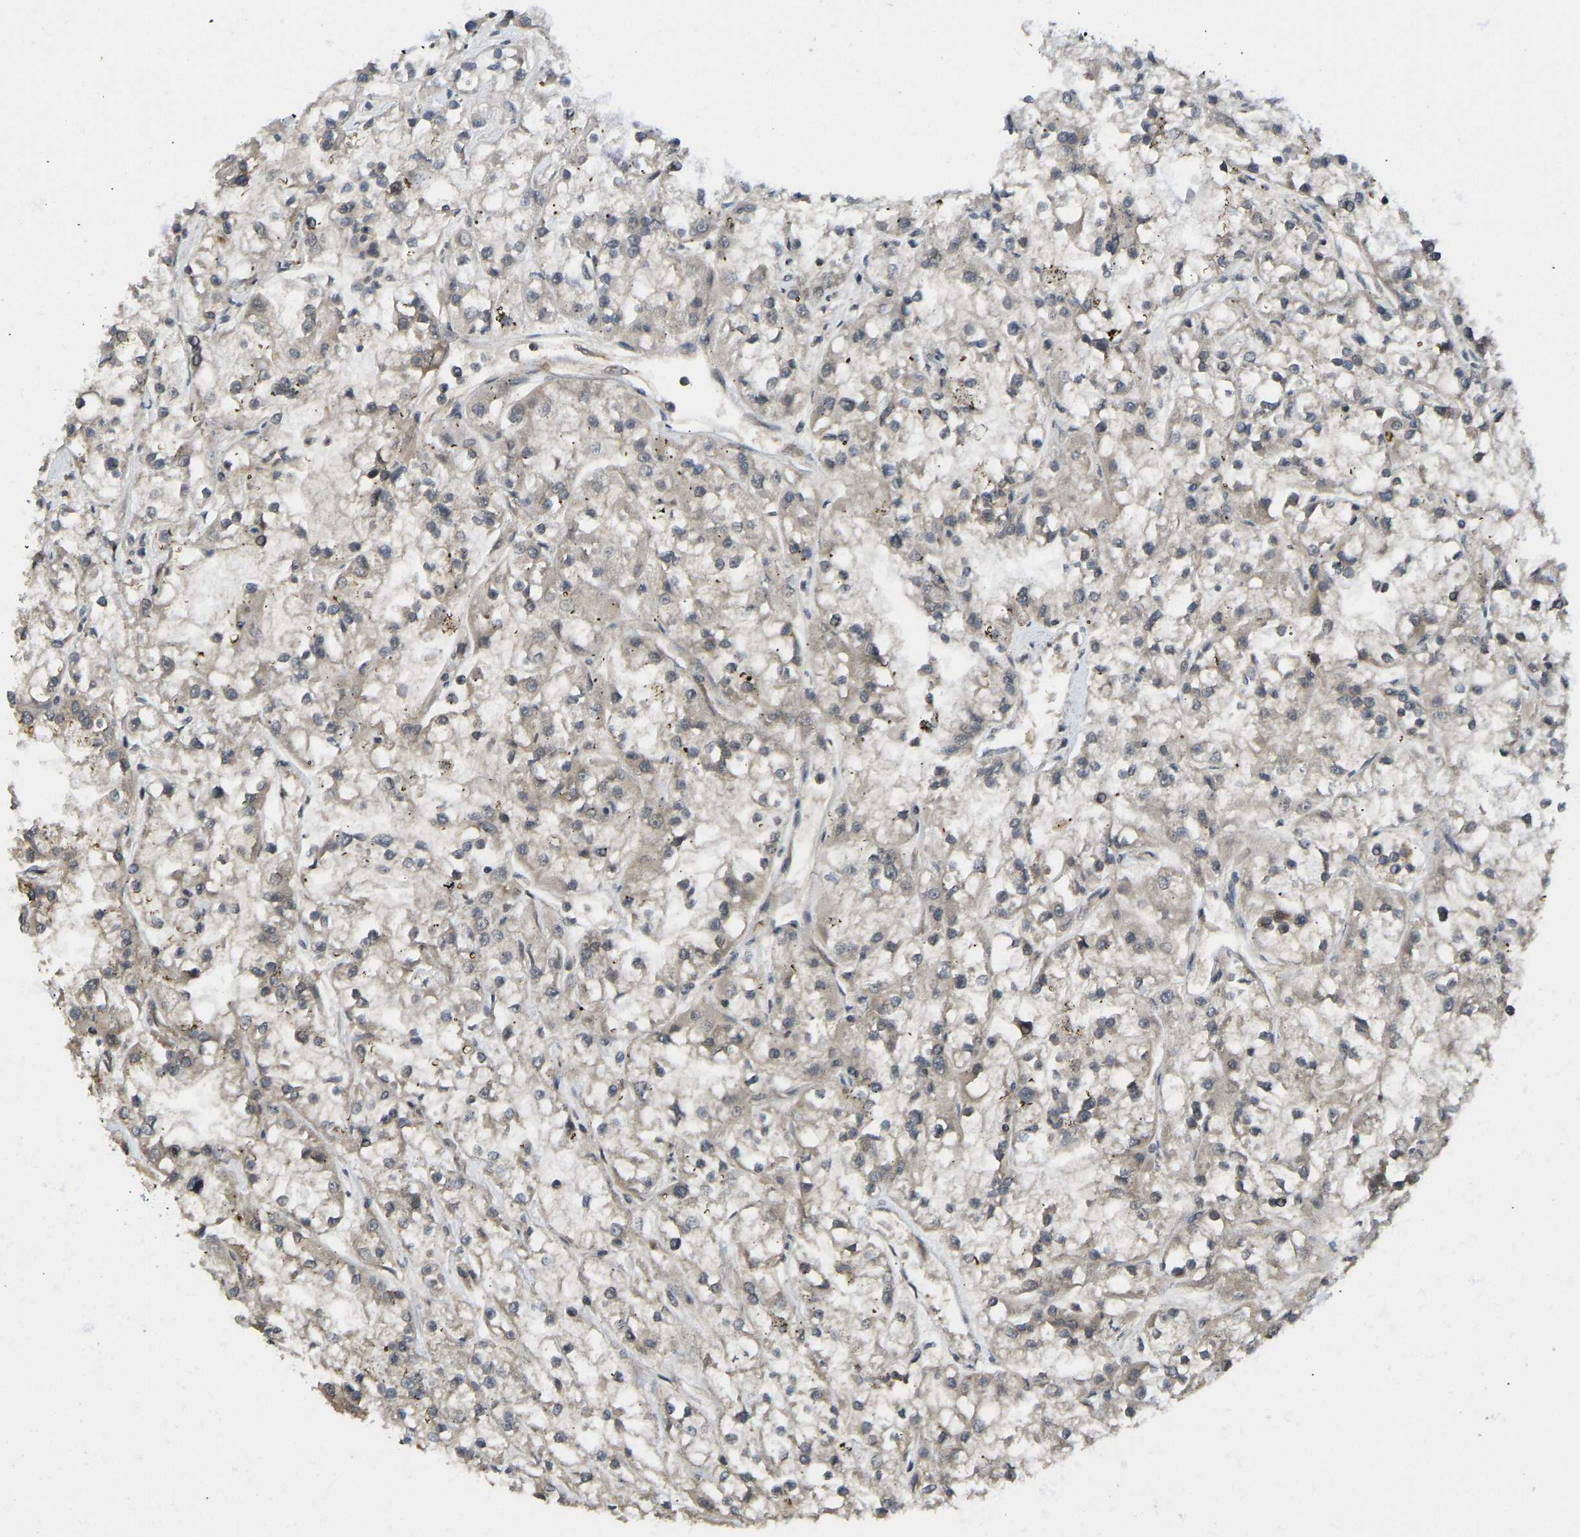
{"staining": {"intensity": "weak", "quantity": "25%-75%", "location": "cytoplasmic/membranous"}, "tissue": "renal cancer", "cell_type": "Tumor cells", "image_type": "cancer", "snomed": [{"axis": "morphology", "description": "Adenocarcinoma, NOS"}, {"axis": "topography", "description": "Kidney"}], "caption": "Protein analysis of renal adenocarcinoma tissue demonstrates weak cytoplasmic/membranous expression in approximately 25%-75% of tumor cells.", "gene": "NDRG3", "patient": {"sex": "female", "age": 52}}